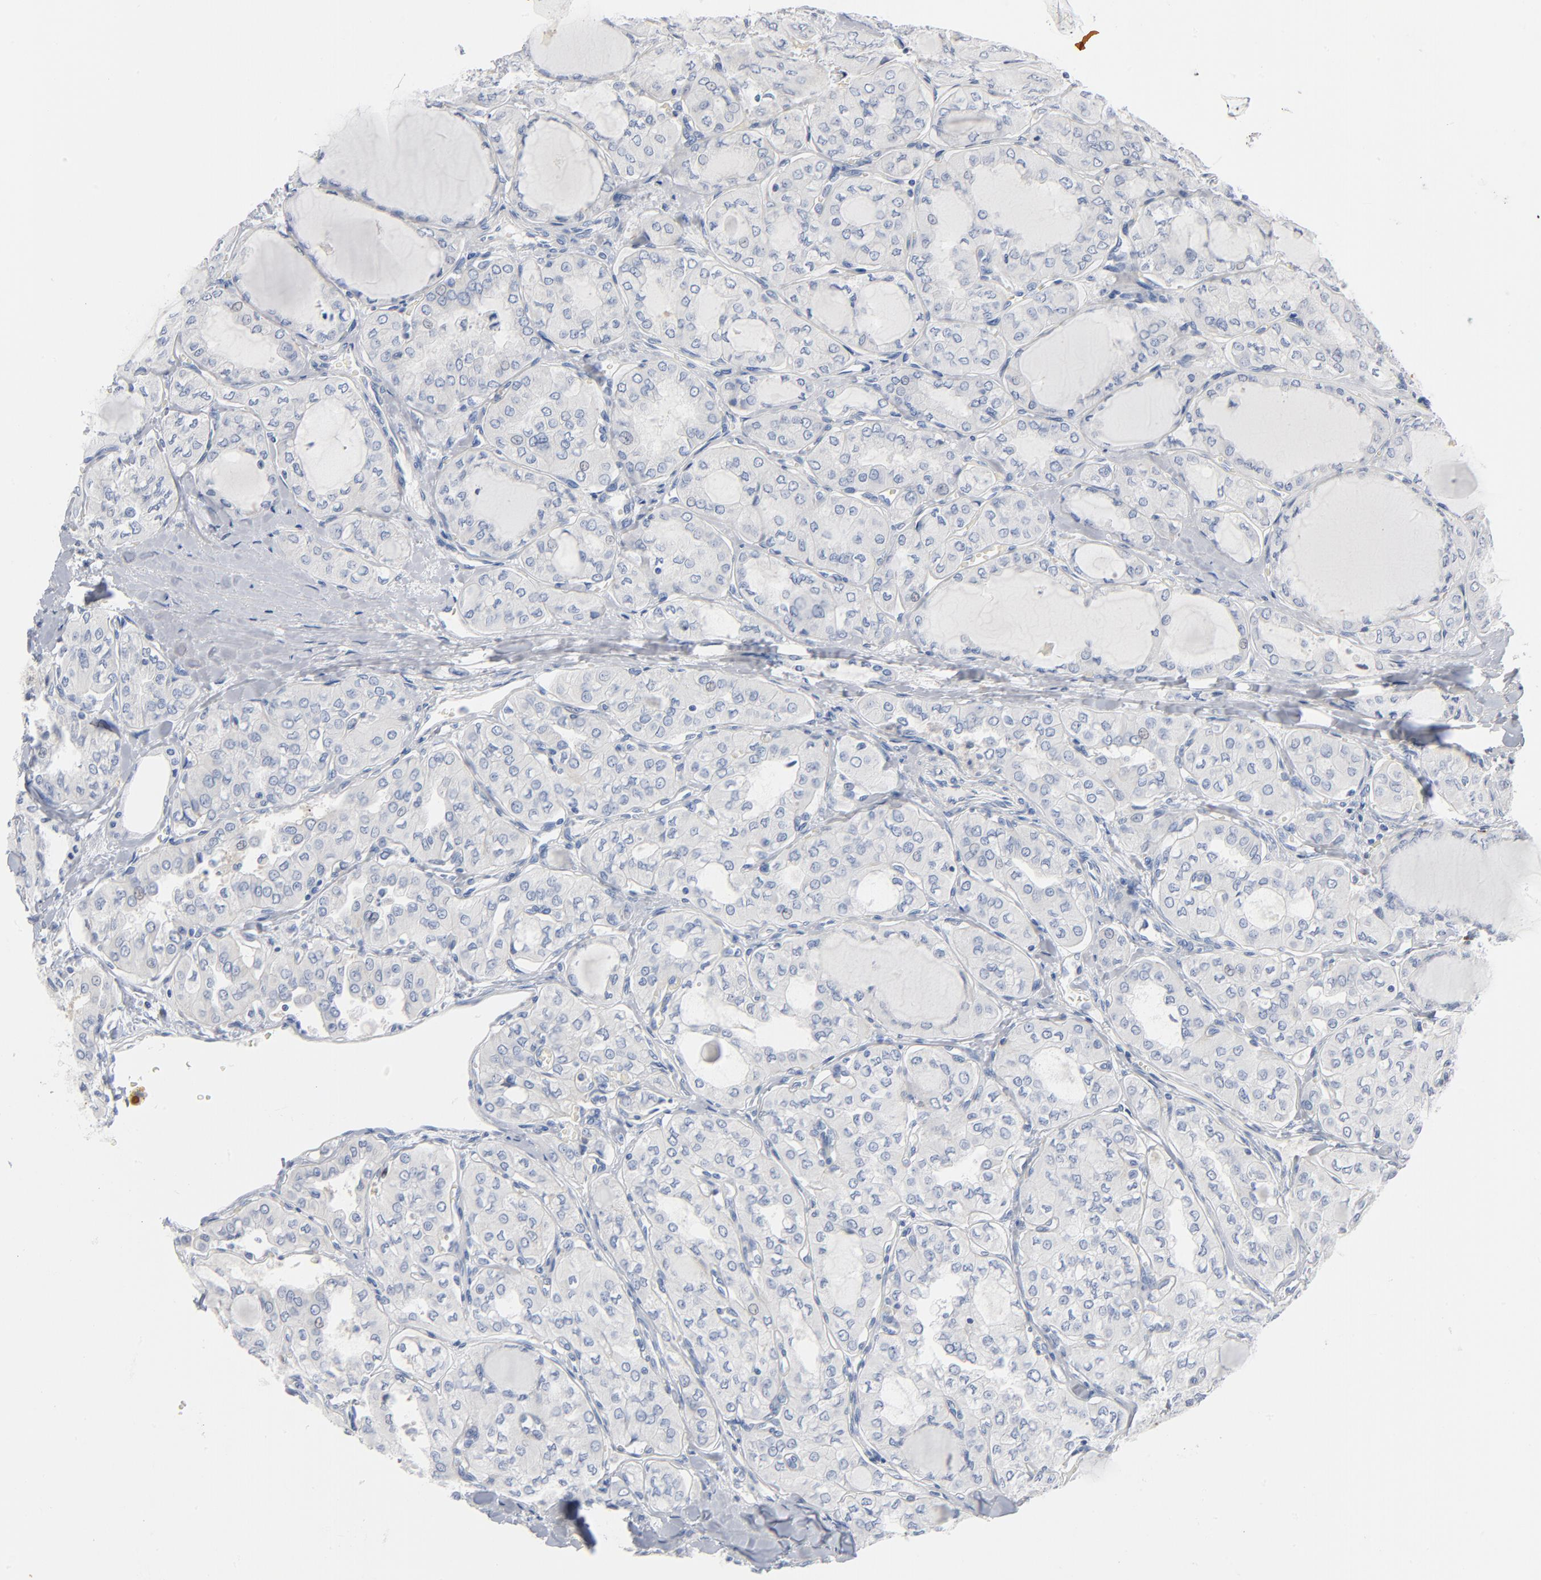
{"staining": {"intensity": "negative", "quantity": "none", "location": "none"}, "tissue": "thyroid cancer", "cell_type": "Tumor cells", "image_type": "cancer", "snomed": [{"axis": "morphology", "description": "Papillary adenocarcinoma, NOS"}, {"axis": "topography", "description": "Thyroid gland"}], "caption": "This histopathology image is of thyroid cancer (papillary adenocarcinoma) stained with IHC to label a protein in brown with the nuclei are counter-stained blue. There is no expression in tumor cells.", "gene": "GZMB", "patient": {"sex": "male", "age": 20}}